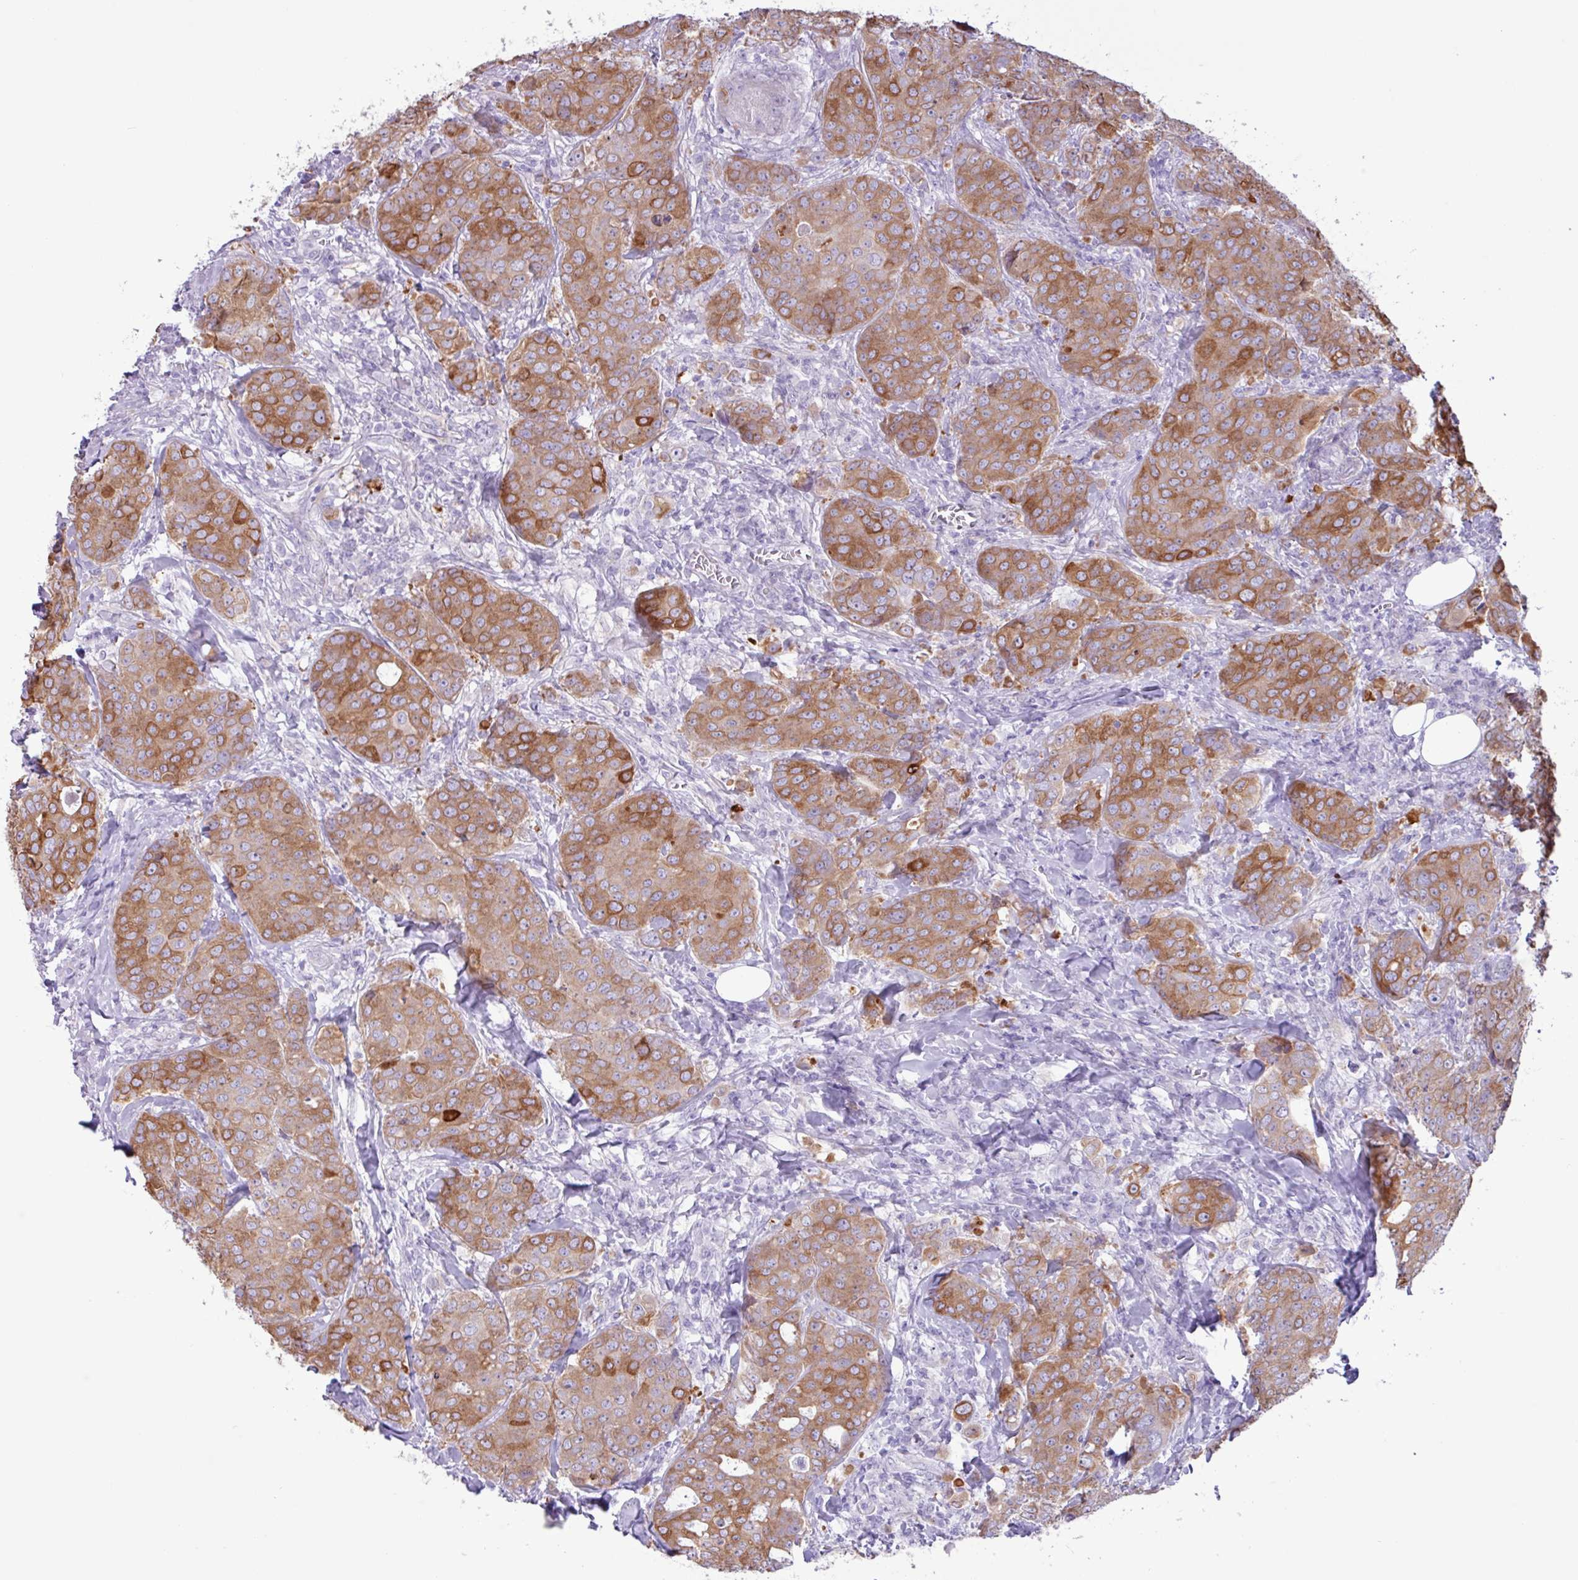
{"staining": {"intensity": "moderate", "quantity": ">75%", "location": "cytoplasmic/membranous"}, "tissue": "breast cancer", "cell_type": "Tumor cells", "image_type": "cancer", "snomed": [{"axis": "morphology", "description": "Duct carcinoma"}, {"axis": "topography", "description": "Breast"}], "caption": "Tumor cells exhibit medium levels of moderate cytoplasmic/membranous positivity in about >75% of cells in human breast cancer. The protein is shown in brown color, while the nuclei are stained blue.", "gene": "SLC38A1", "patient": {"sex": "female", "age": 43}}